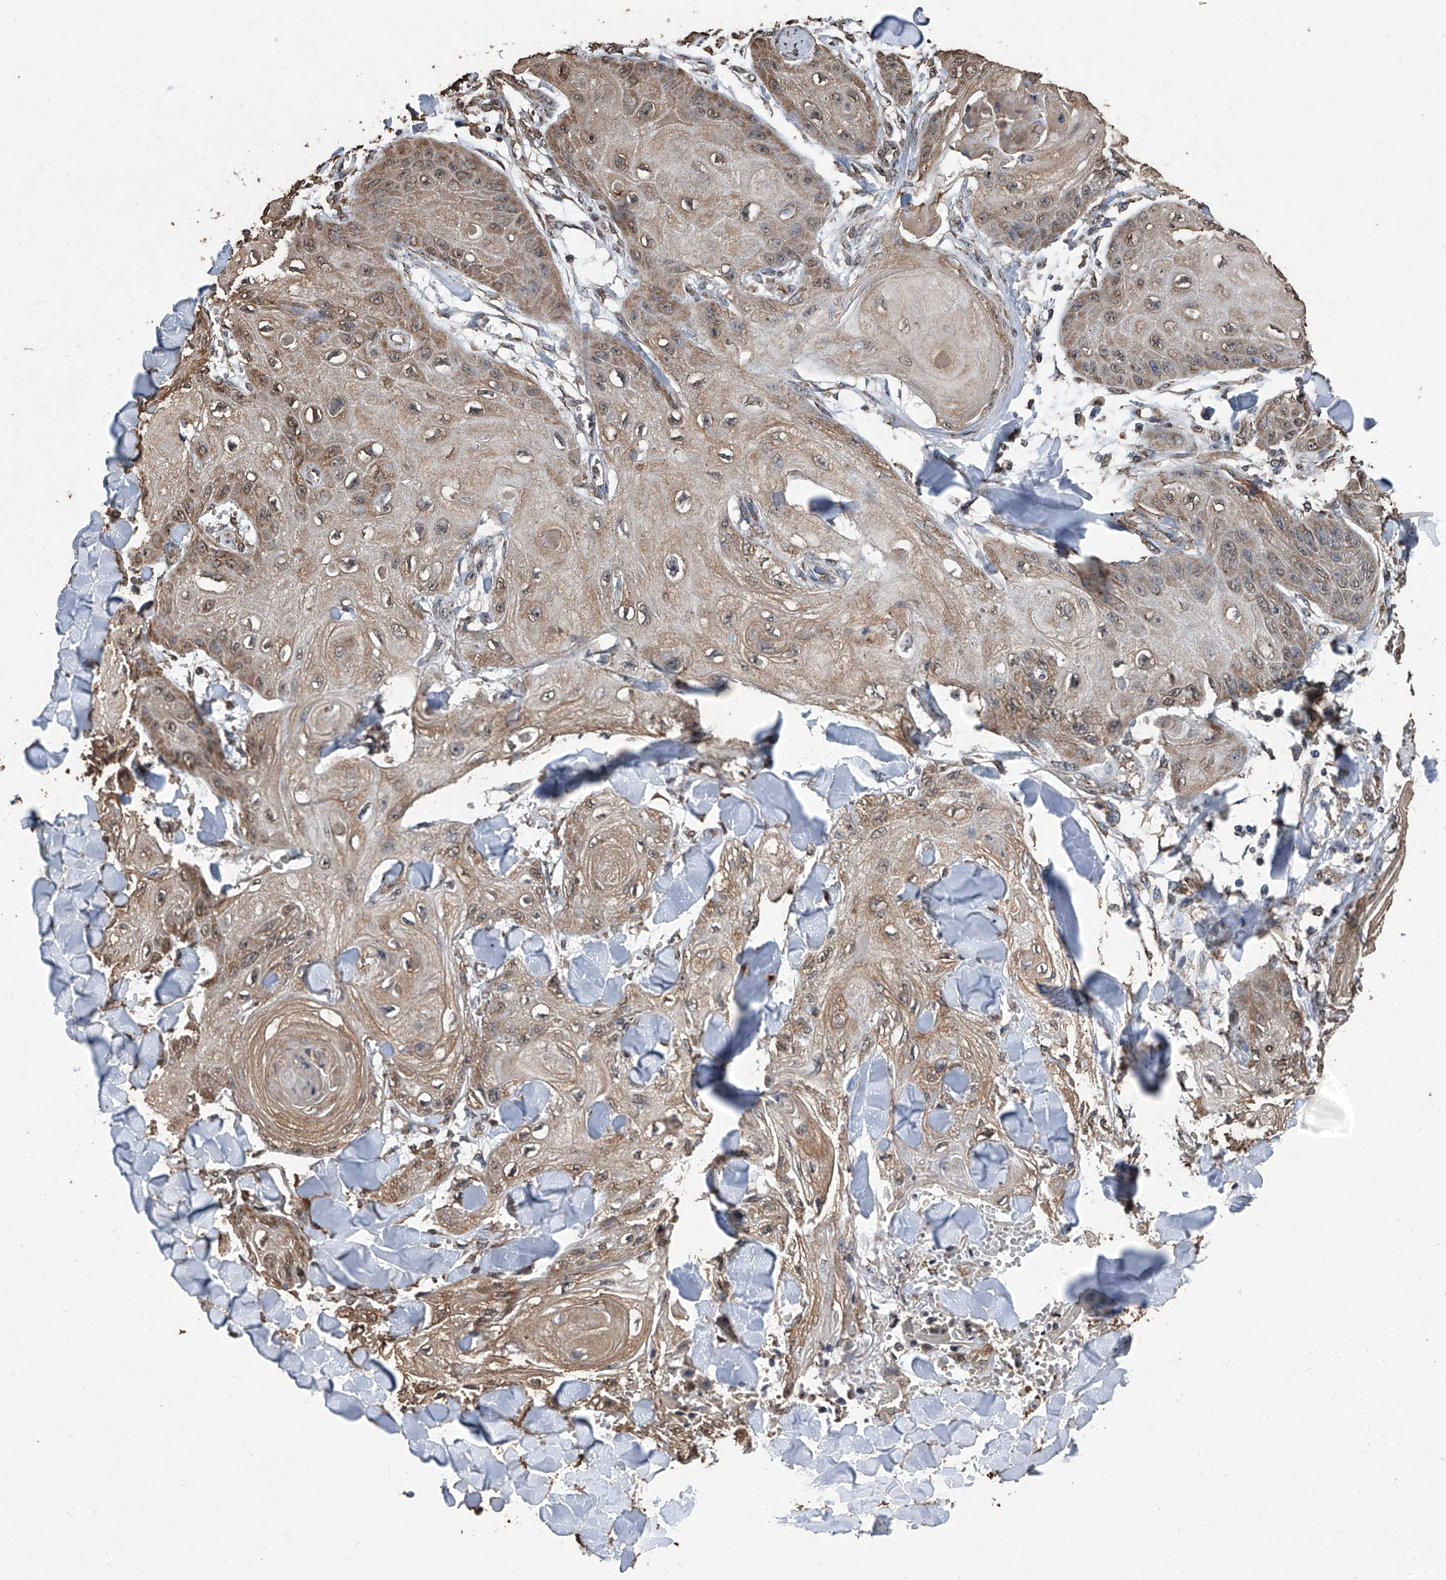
{"staining": {"intensity": "weak", "quantity": ">75%", "location": "cytoplasmic/membranous"}, "tissue": "skin cancer", "cell_type": "Tumor cells", "image_type": "cancer", "snomed": [{"axis": "morphology", "description": "Squamous cell carcinoma, NOS"}, {"axis": "topography", "description": "Skin"}], "caption": "This image reveals skin cancer stained with immunohistochemistry (IHC) to label a protein in brown. The cytoplasmic/membranous of tumor cells show weak positivity for the protein. Nuclei are counter-stained blue.", "gene": "STARD7", "patient": {"sex": "male", "age": 74}}